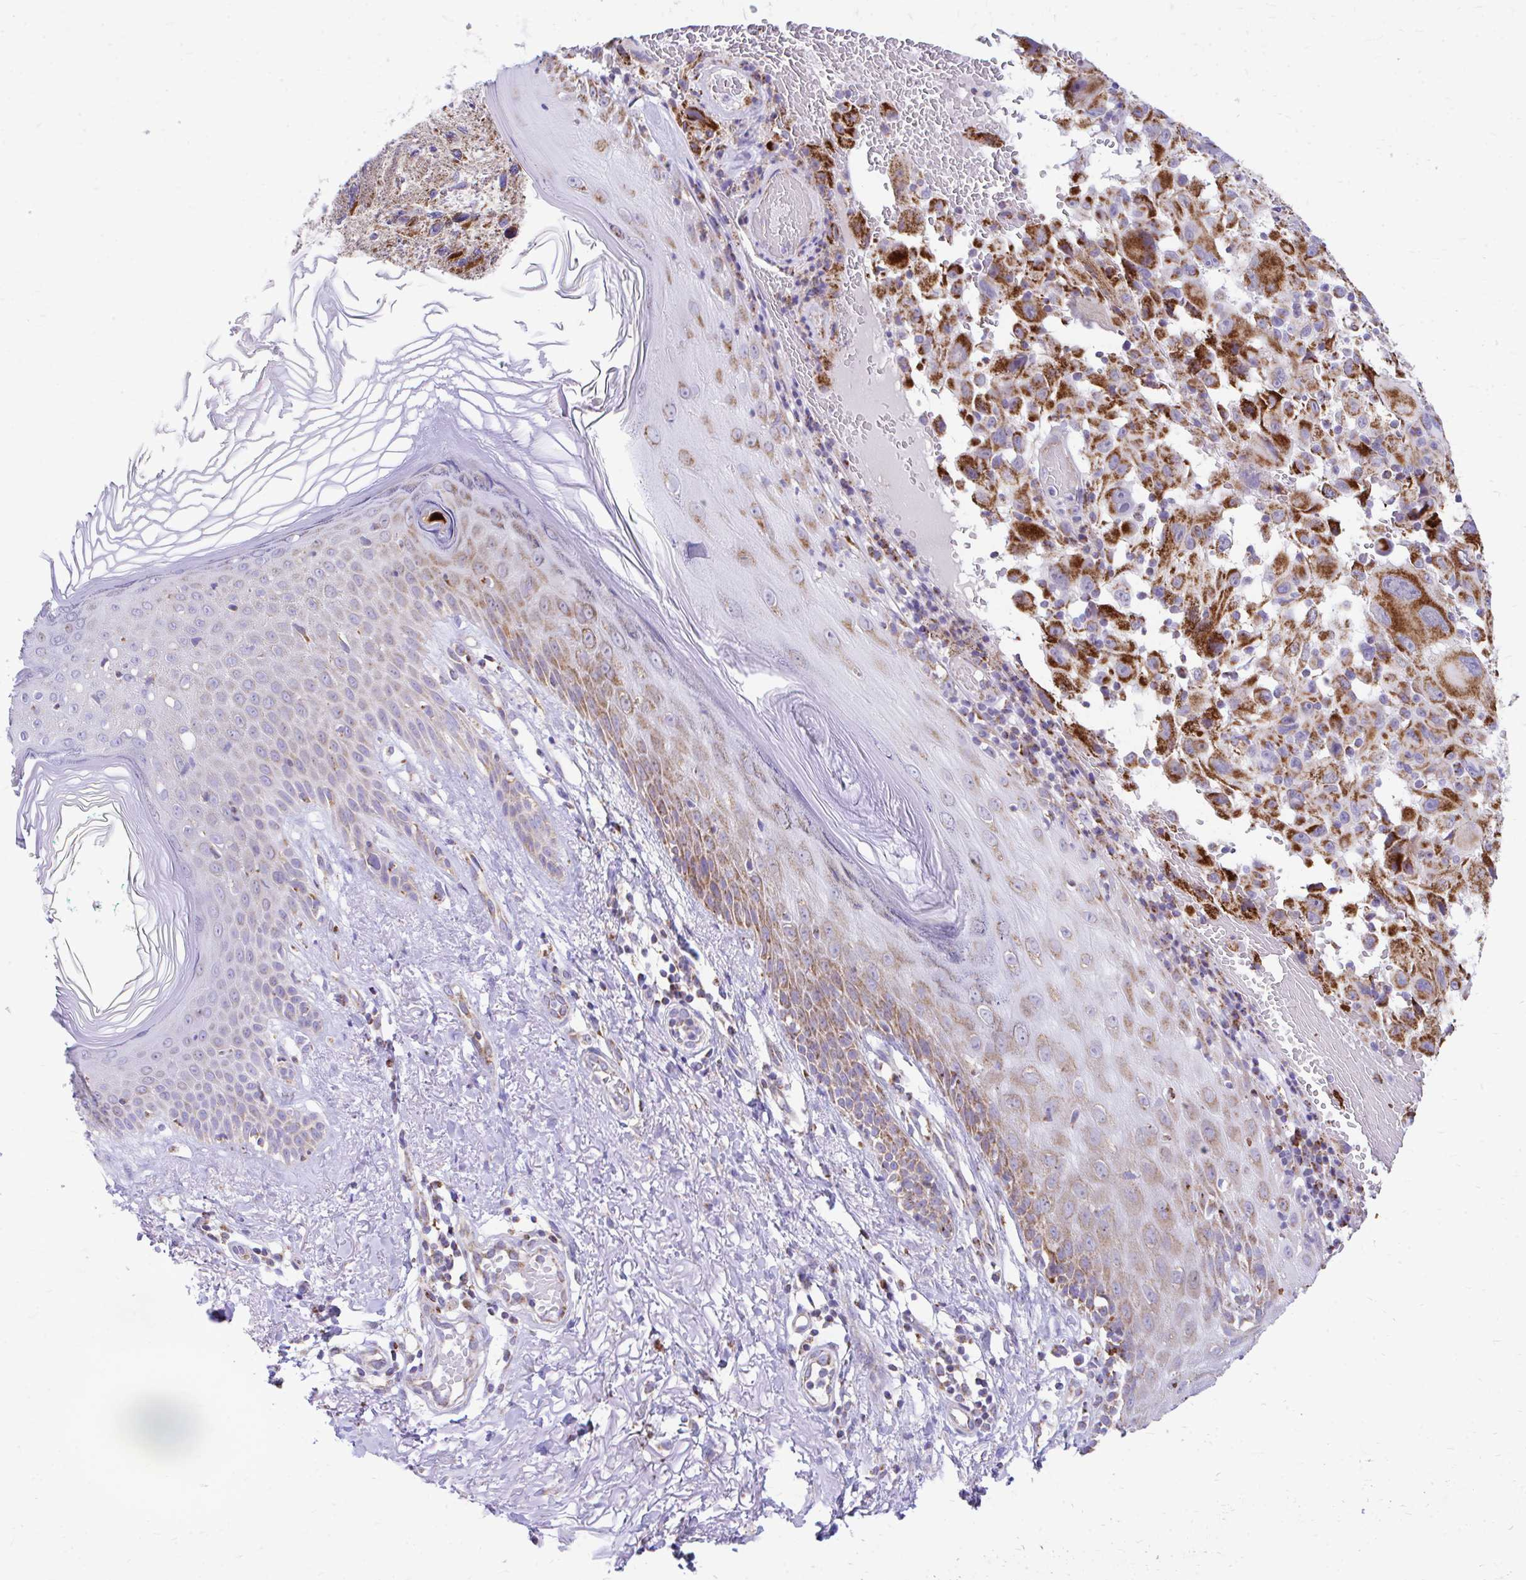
{"staining": {"intensity": "strong", "quantity": ">75%", "location": "cytoplasmic/membranous"}, "tissue": "melanoma", "cell_type": "Tumor cells", "image_type": "cancer", "snomed": [{"axis": "morphology", "description": "Malignant melanoma, NOS"}, {"axis": "topography", "description": "Skin"}], "caption": "Malignant melanoma was stained to show a protein in brown. There is high levels of strong cytoplasmic/membranous expression in approximately >75% of tumor cells.", "gene": "MRPL19", "patient": {"sex": "female", "age": 71}}